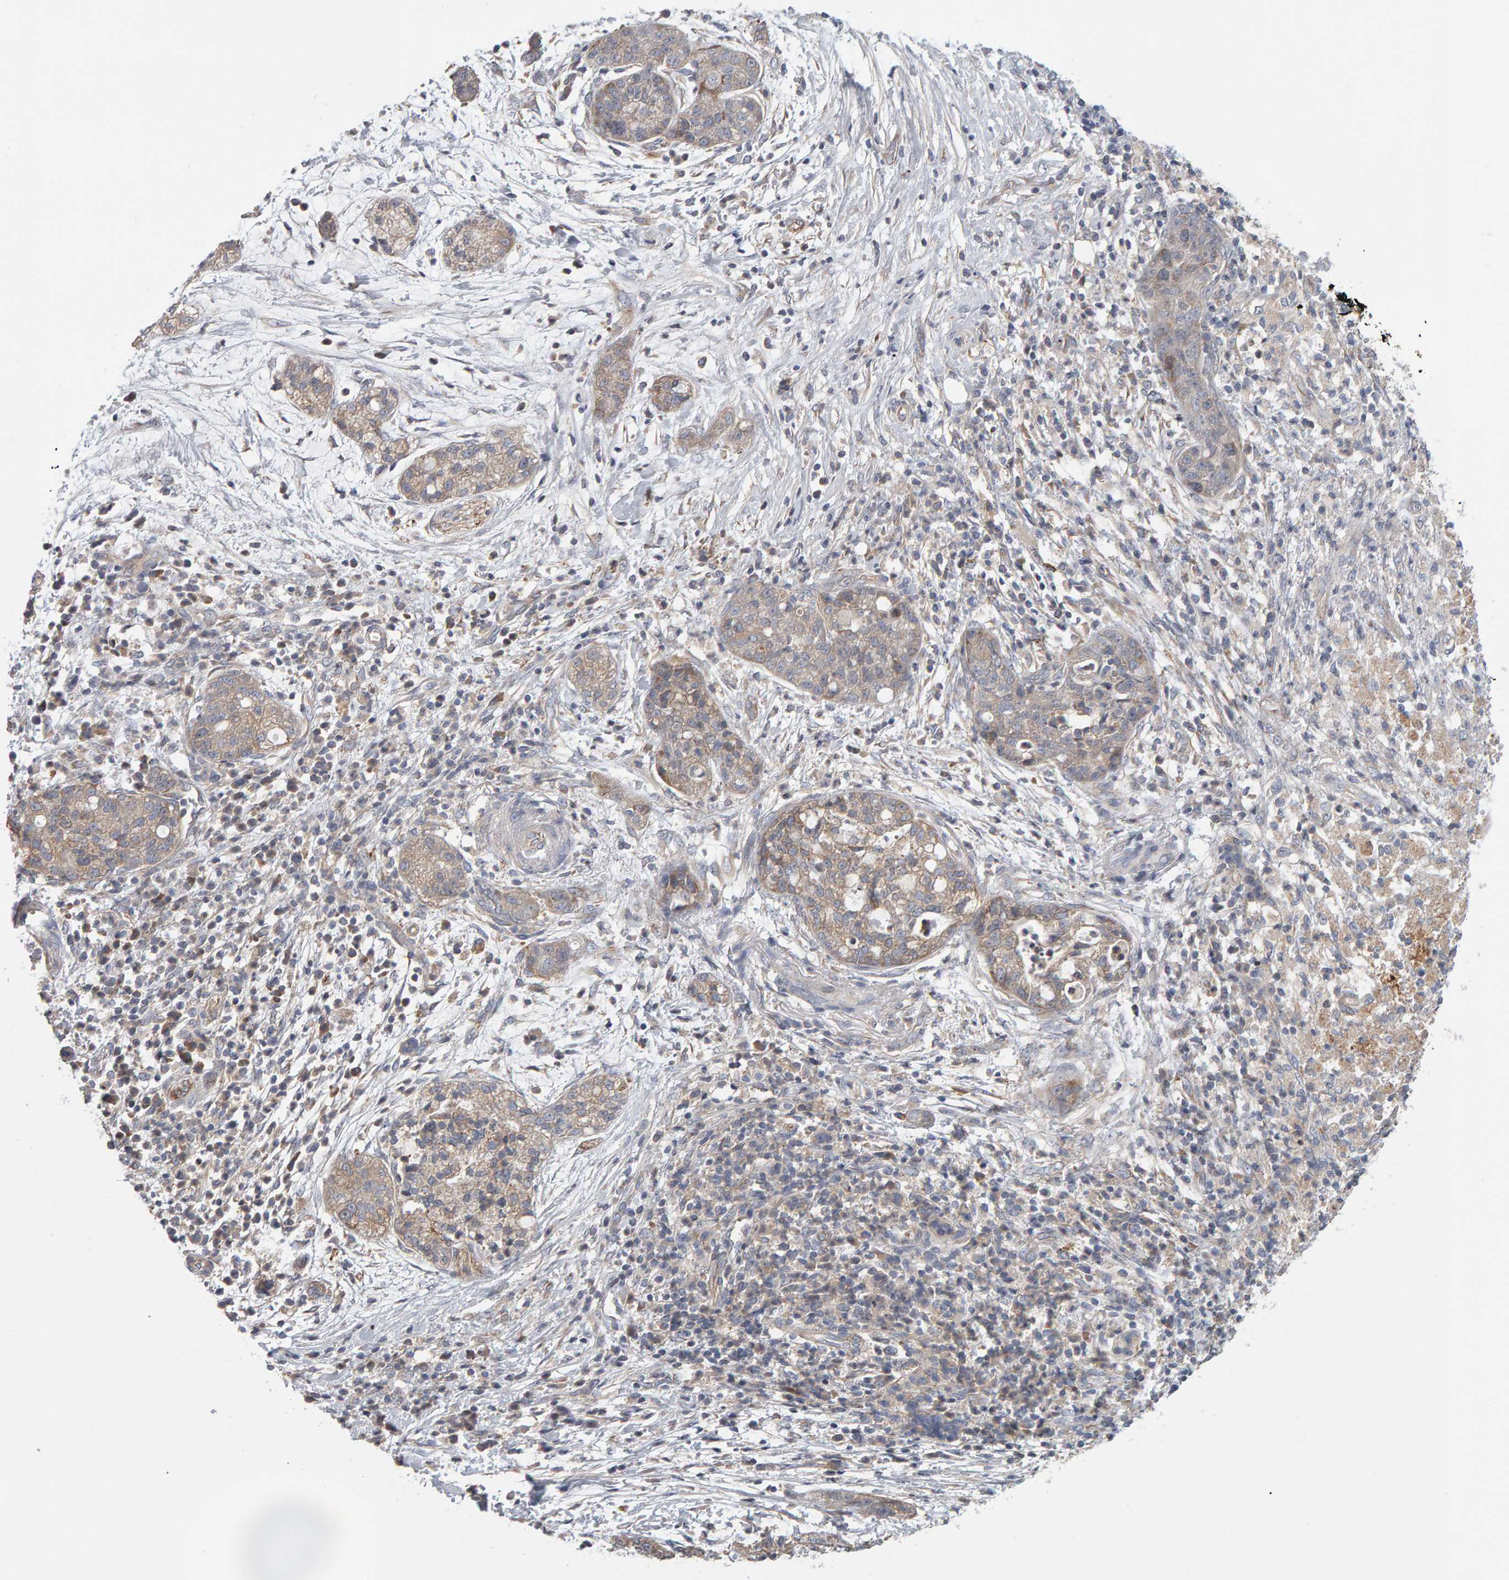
{"staining": {"intensity": "weak", "quantity": ">75%", "location": "cytoplasmic/membranous"}, "tissue": "pancreatic cancer", "cell_type": "Tumor cells", "image_type": "cancer", "snomed": [{"axis": "morphology", "description": "Adenocarcinoma, NOS"}, {"axis": "topography", "description": "Pancreas"}], "caption": "Protein staining by immunohistochemistry (IHC) displays weak cytoplasmic/membranous expression in approximately >75% of tumor cells in pancreatic cancer (adenocarcinoma). The staining was performed using DAB, with brown indicating positive protein expression. Nuclei are stained blue with hematoxylin.", "gene": "C9orf72", "patient": {"sex": "female", "age": 78}}